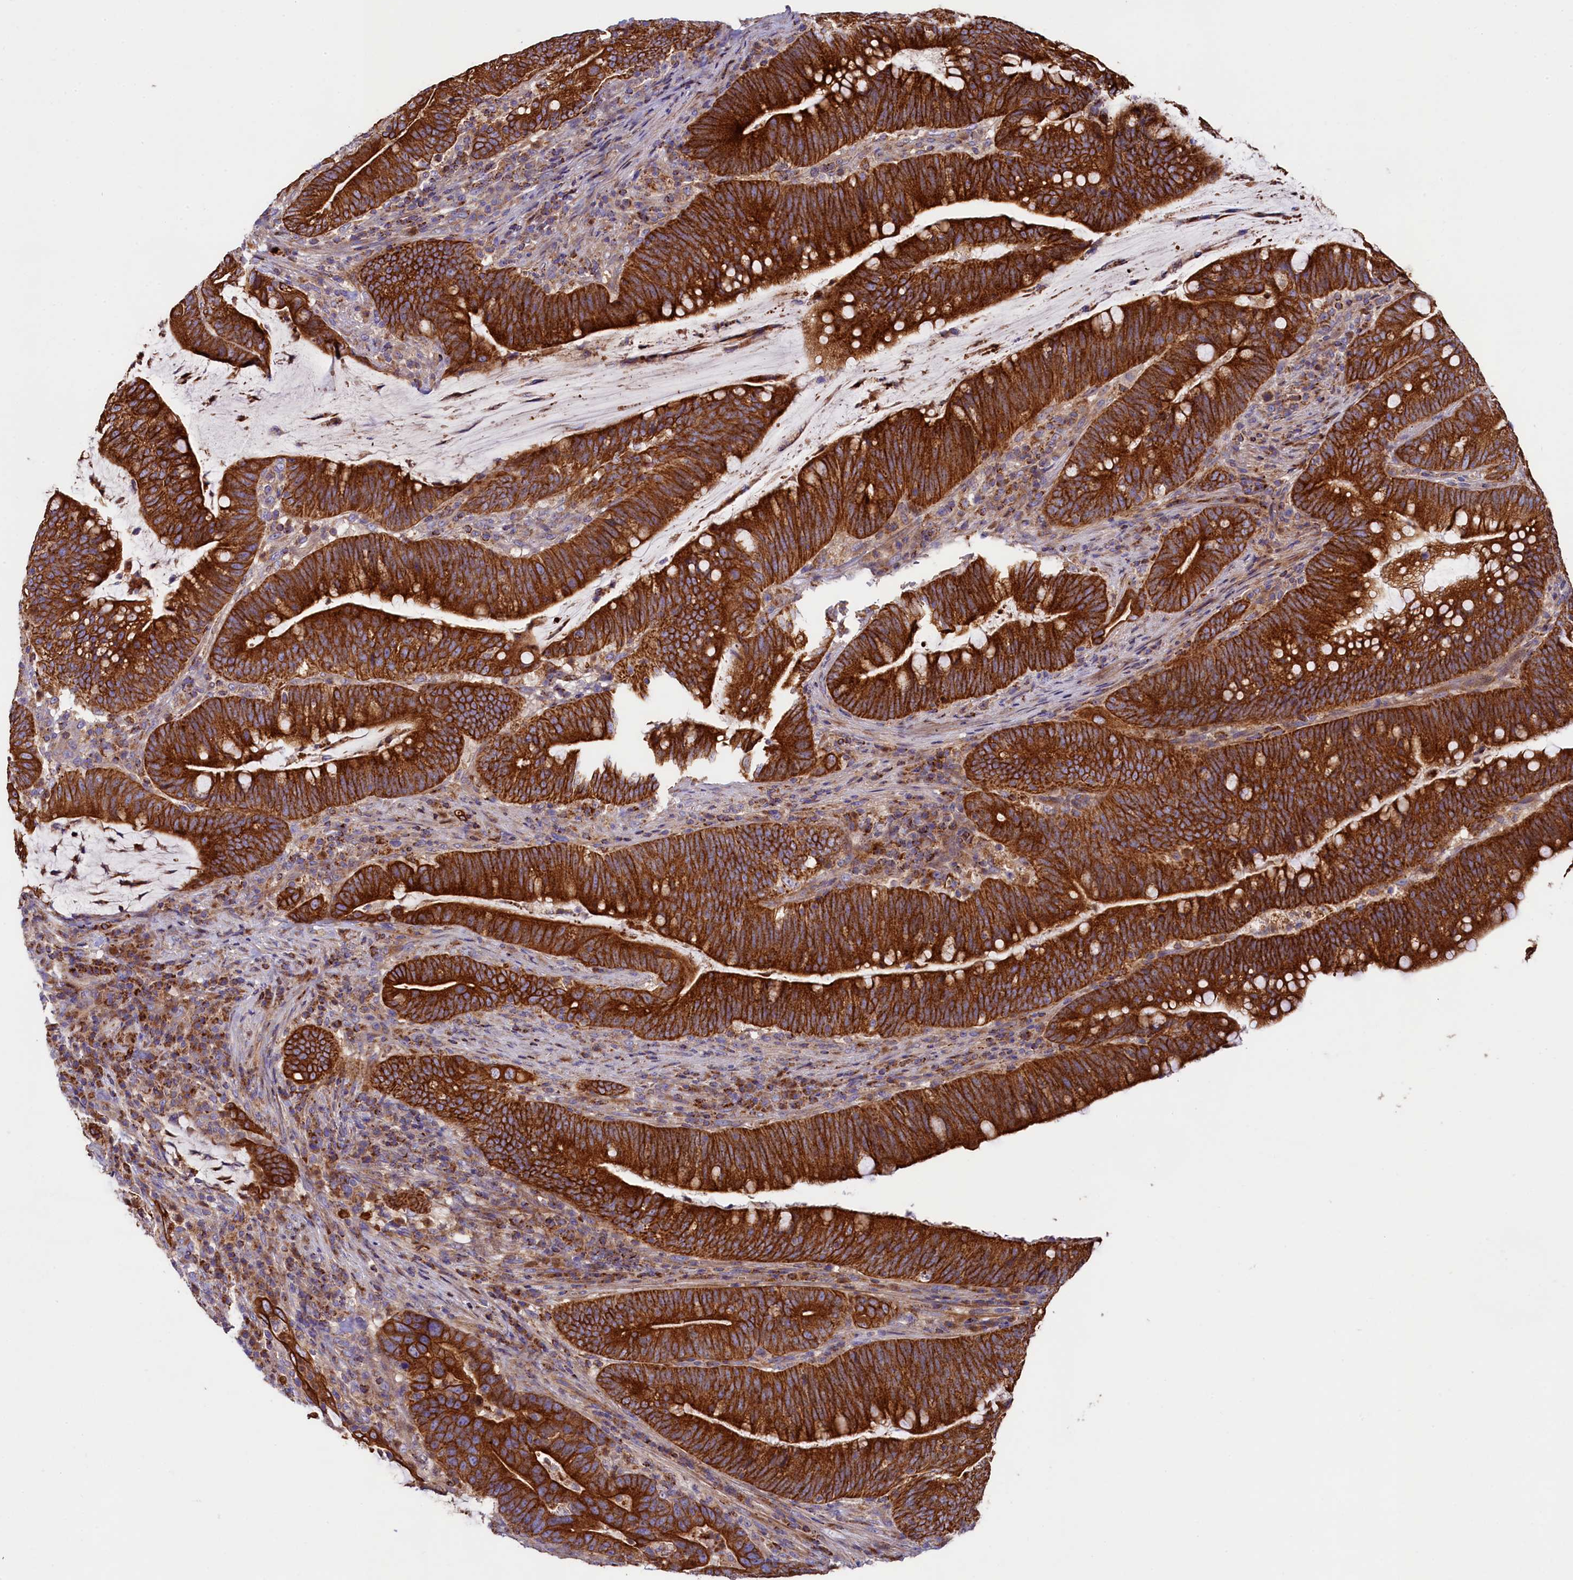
{"staining": {"intensity": "strong", "quantity": ">75%", "location": "cytoplasmic/membranous"}, "tissue": "colorectal cancer", "cell_type": "Tumor cells", "image_type": "cancer", "snomed": [{"axis": "morphology", "description": "Adenocarcinoma, NOS"}, {"axis": "topography", "description": "Colon"}], "caption": "Immunohistochemistry (IHC) histopathology image of neoplastic tissue: human colorectal cancer stained using immunohistochemistry reveals high levels of strong protein expression localized specifically in the cytoplasmic/membranous of tumor cells, appearing as a cytoplasmic/membranous brown color.", "gene": "CLYBL", "patient": {"sex": "female", "age": 66}}